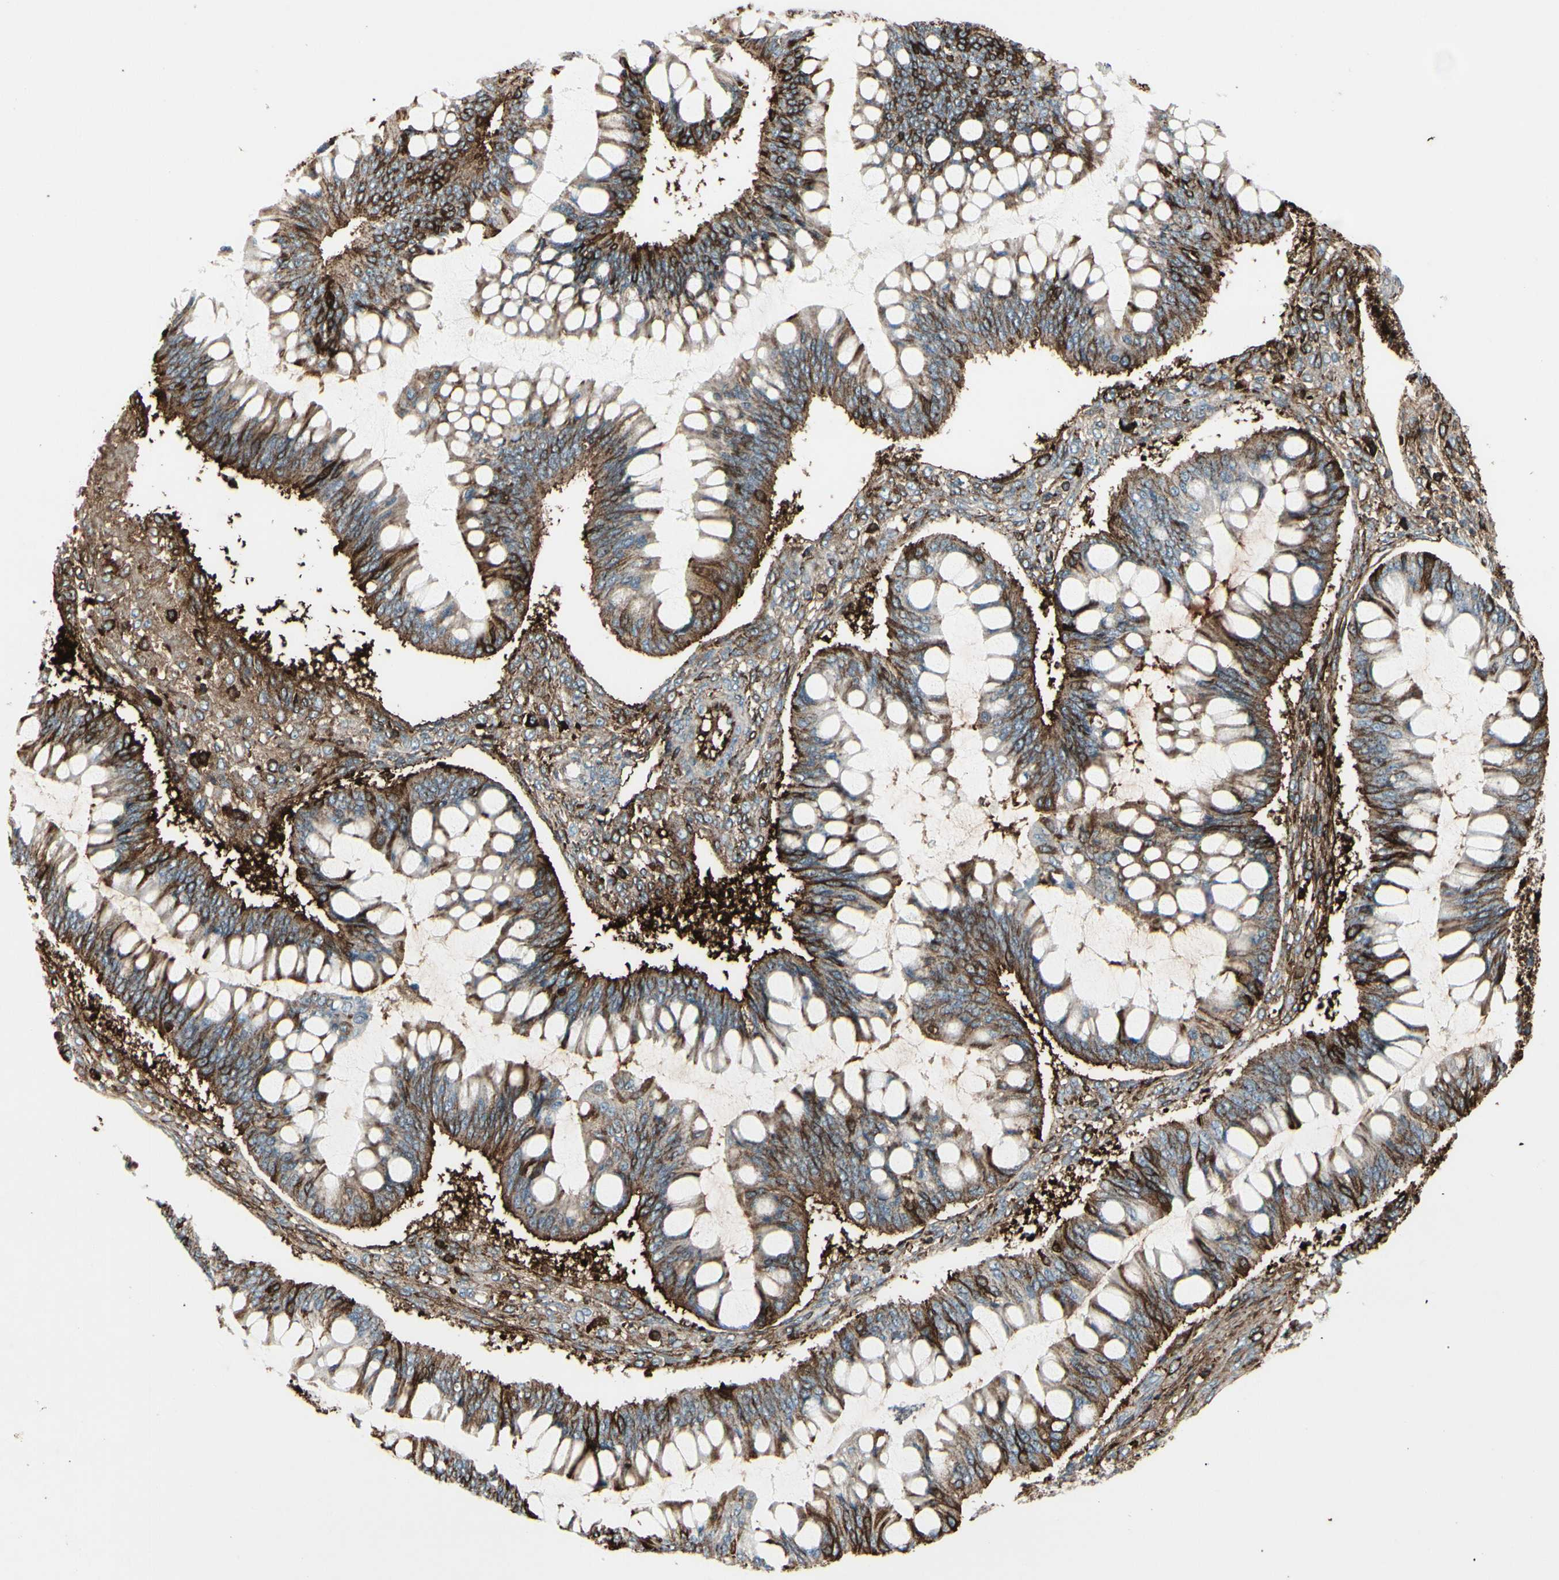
{"staining": {"intensity": "strong", "quantity": "25%-75%", "location": "cytoplasmic/membranous"}, "tissue": "ovarian cancer", "cell_type": "Tumor cells", "image_type": "cancer", "snomed": [{"axis": "morphology", "description": "Cystadenocarcinoma, mucinous, NOS"}, {"axis": "topography", "description": "Ovary"}], "caption": "High-magnification brightfield microscopy of ovarian cancer stained with DAB (3,3'-diaminobenzidine) (brown) and counterstained with hematoxylin (blue). tumor cells exhibit strong cytoplasmic/membranous expression is identified in approximately25%-75% of cells.", "gene": "IGHG1", "patient": {"sex": "female", "age": 73}}